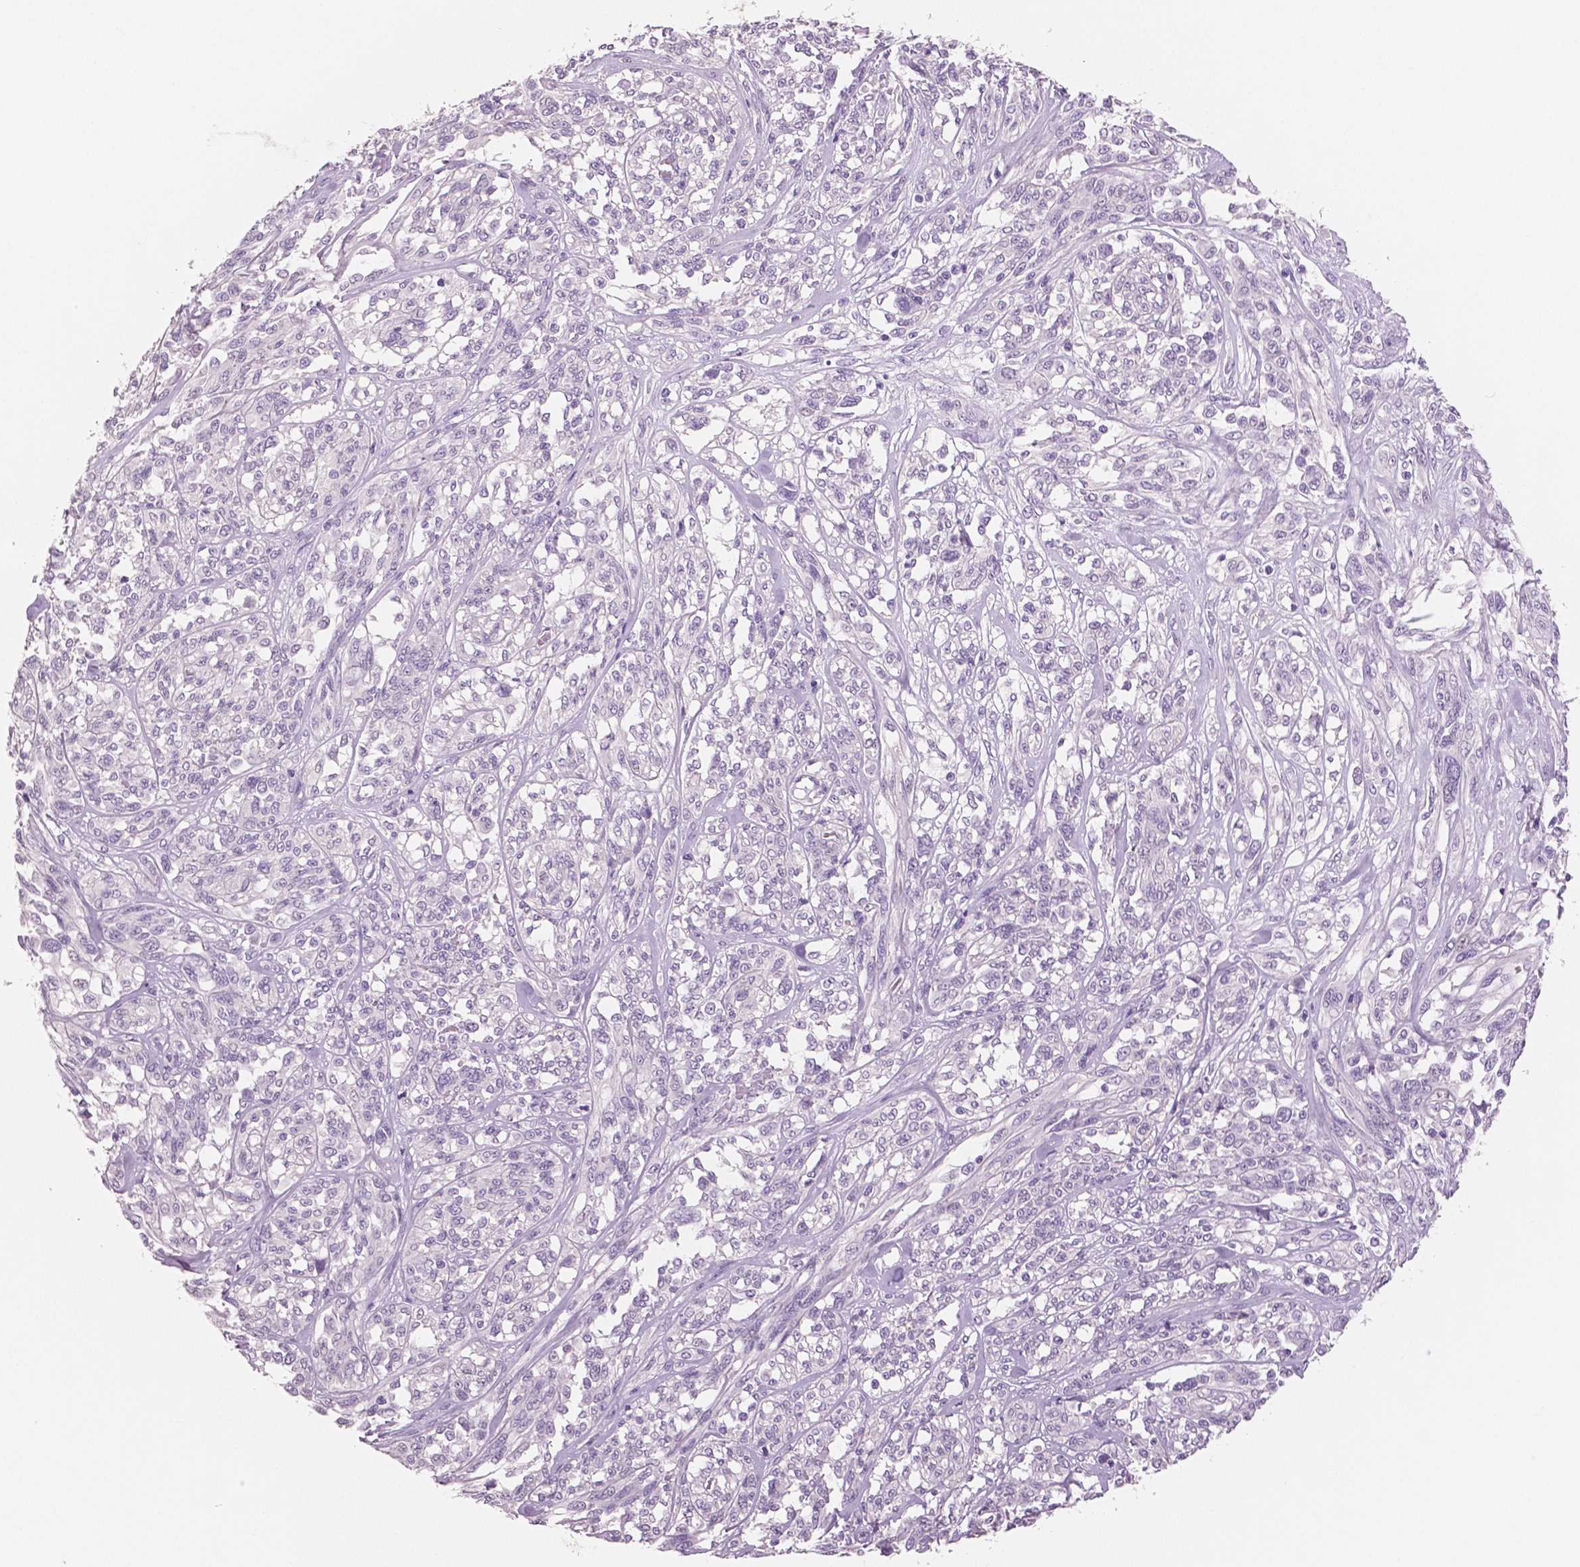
{"staining": {"intensity": "negative", "quantity": "none", "location": "none"}, "tissue": "melanoma", "cell_type": "Tumor cells", "image_type": "cancer", "snomed": [{"axis": "morphology", "description": "Malignant melanoma, NOS"}, {"axis": "topography", "description": "Skin"}], "caption": "An image of melanoma stained for a protein demonstrates no brown staining in tumor cells.", "gene": "NECAB2", "patient": {"sex": "female", "age": 91}}